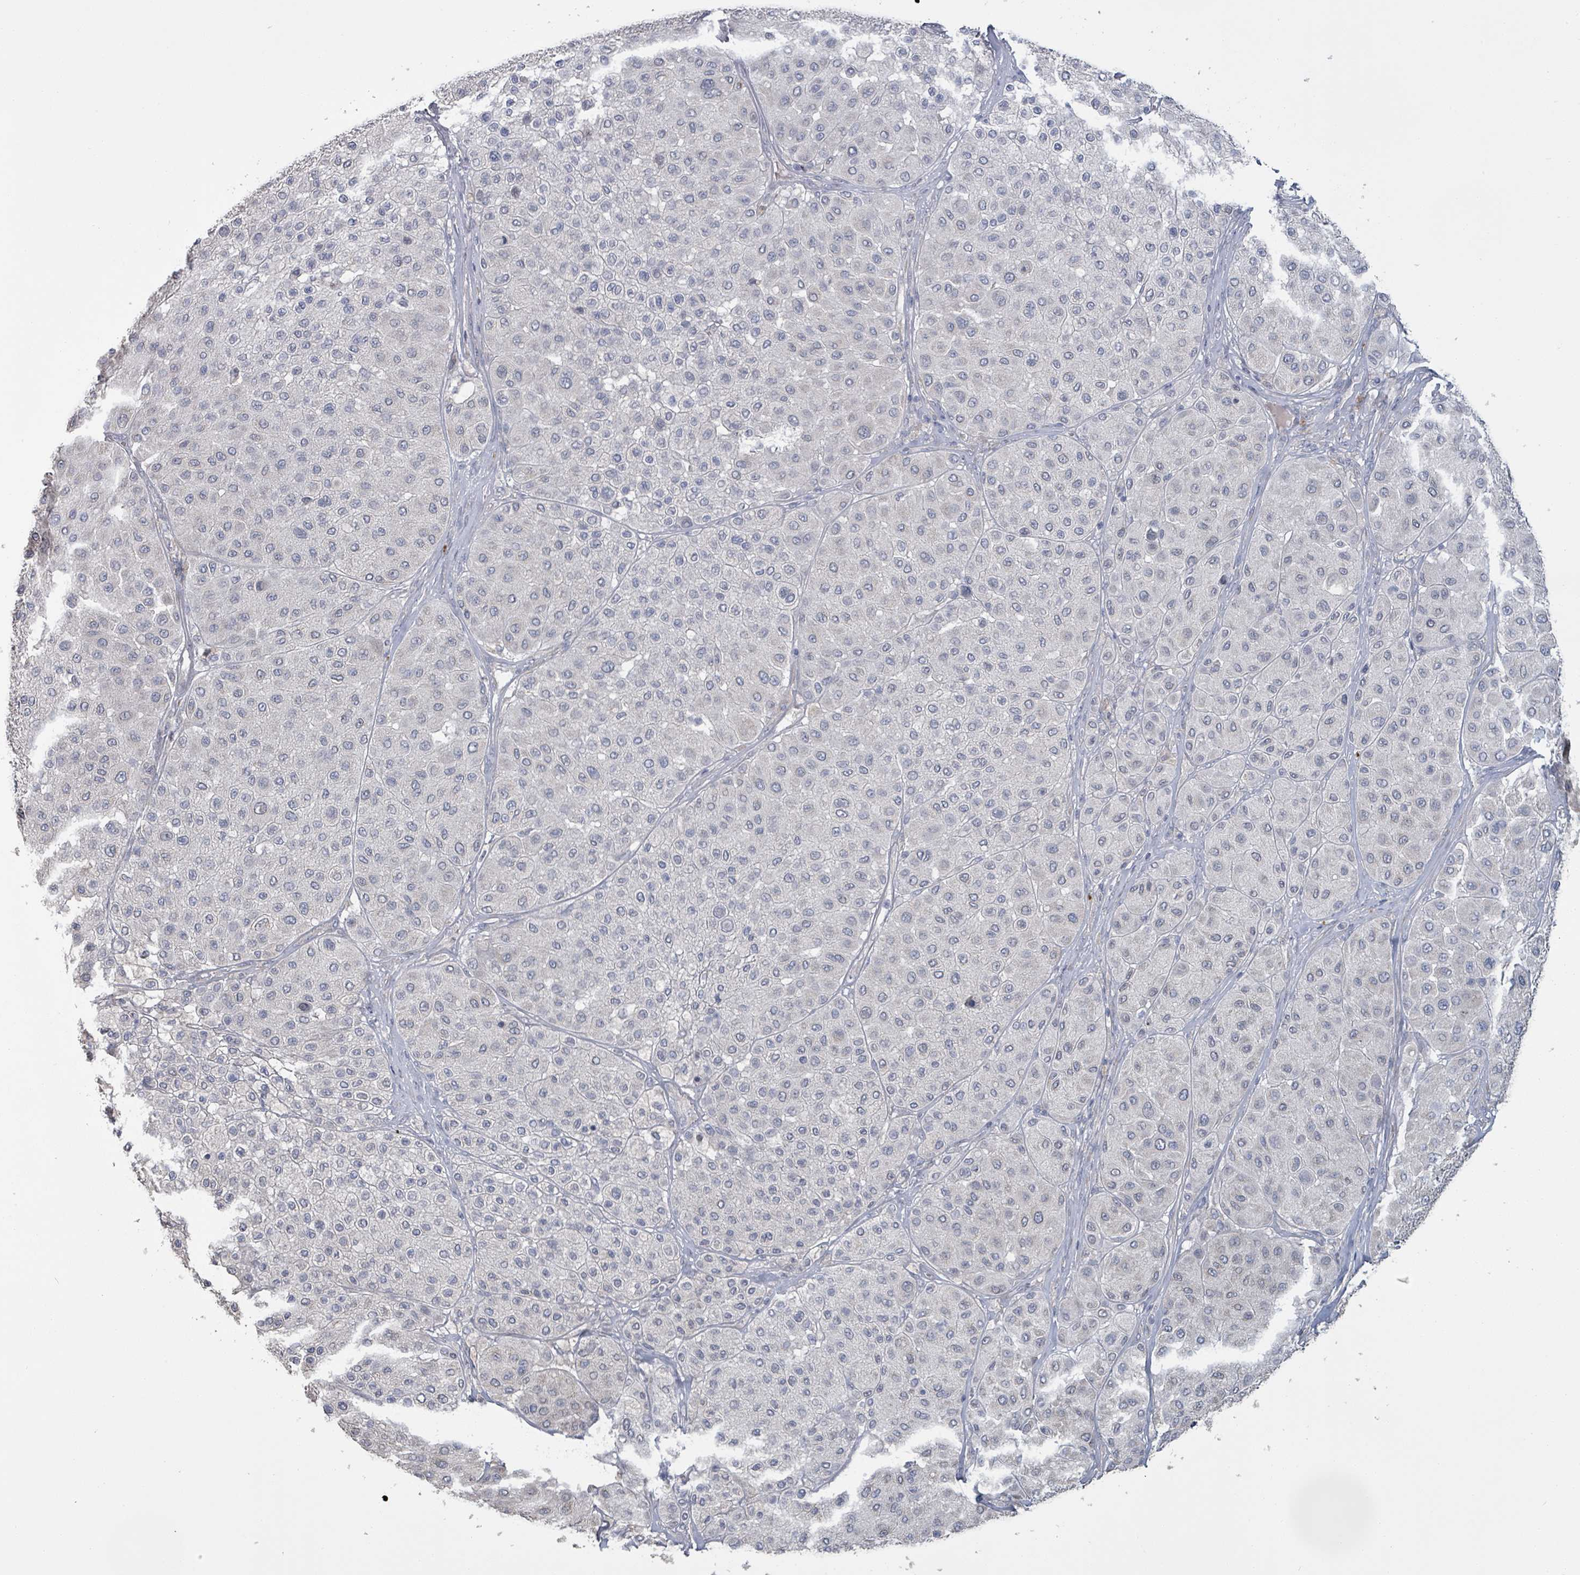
{"staining": {"intensity": "negative", "quantity": "none", "location": "none"}, "tissue": "melanoma", "cell_type": "Tumor cells", "image_type": "cancer", "snomed": [{"axis": "morphology", "description": "Malignant melanoma, Metastatic site"}, {"axis": "topography", "description": "Smooth muscle"}], "caption": "The photomicrograph shows no staining of tumor cells in melanoma.", "gene": "KCNS2", "patient": {"sex": "male", "age": 41}}